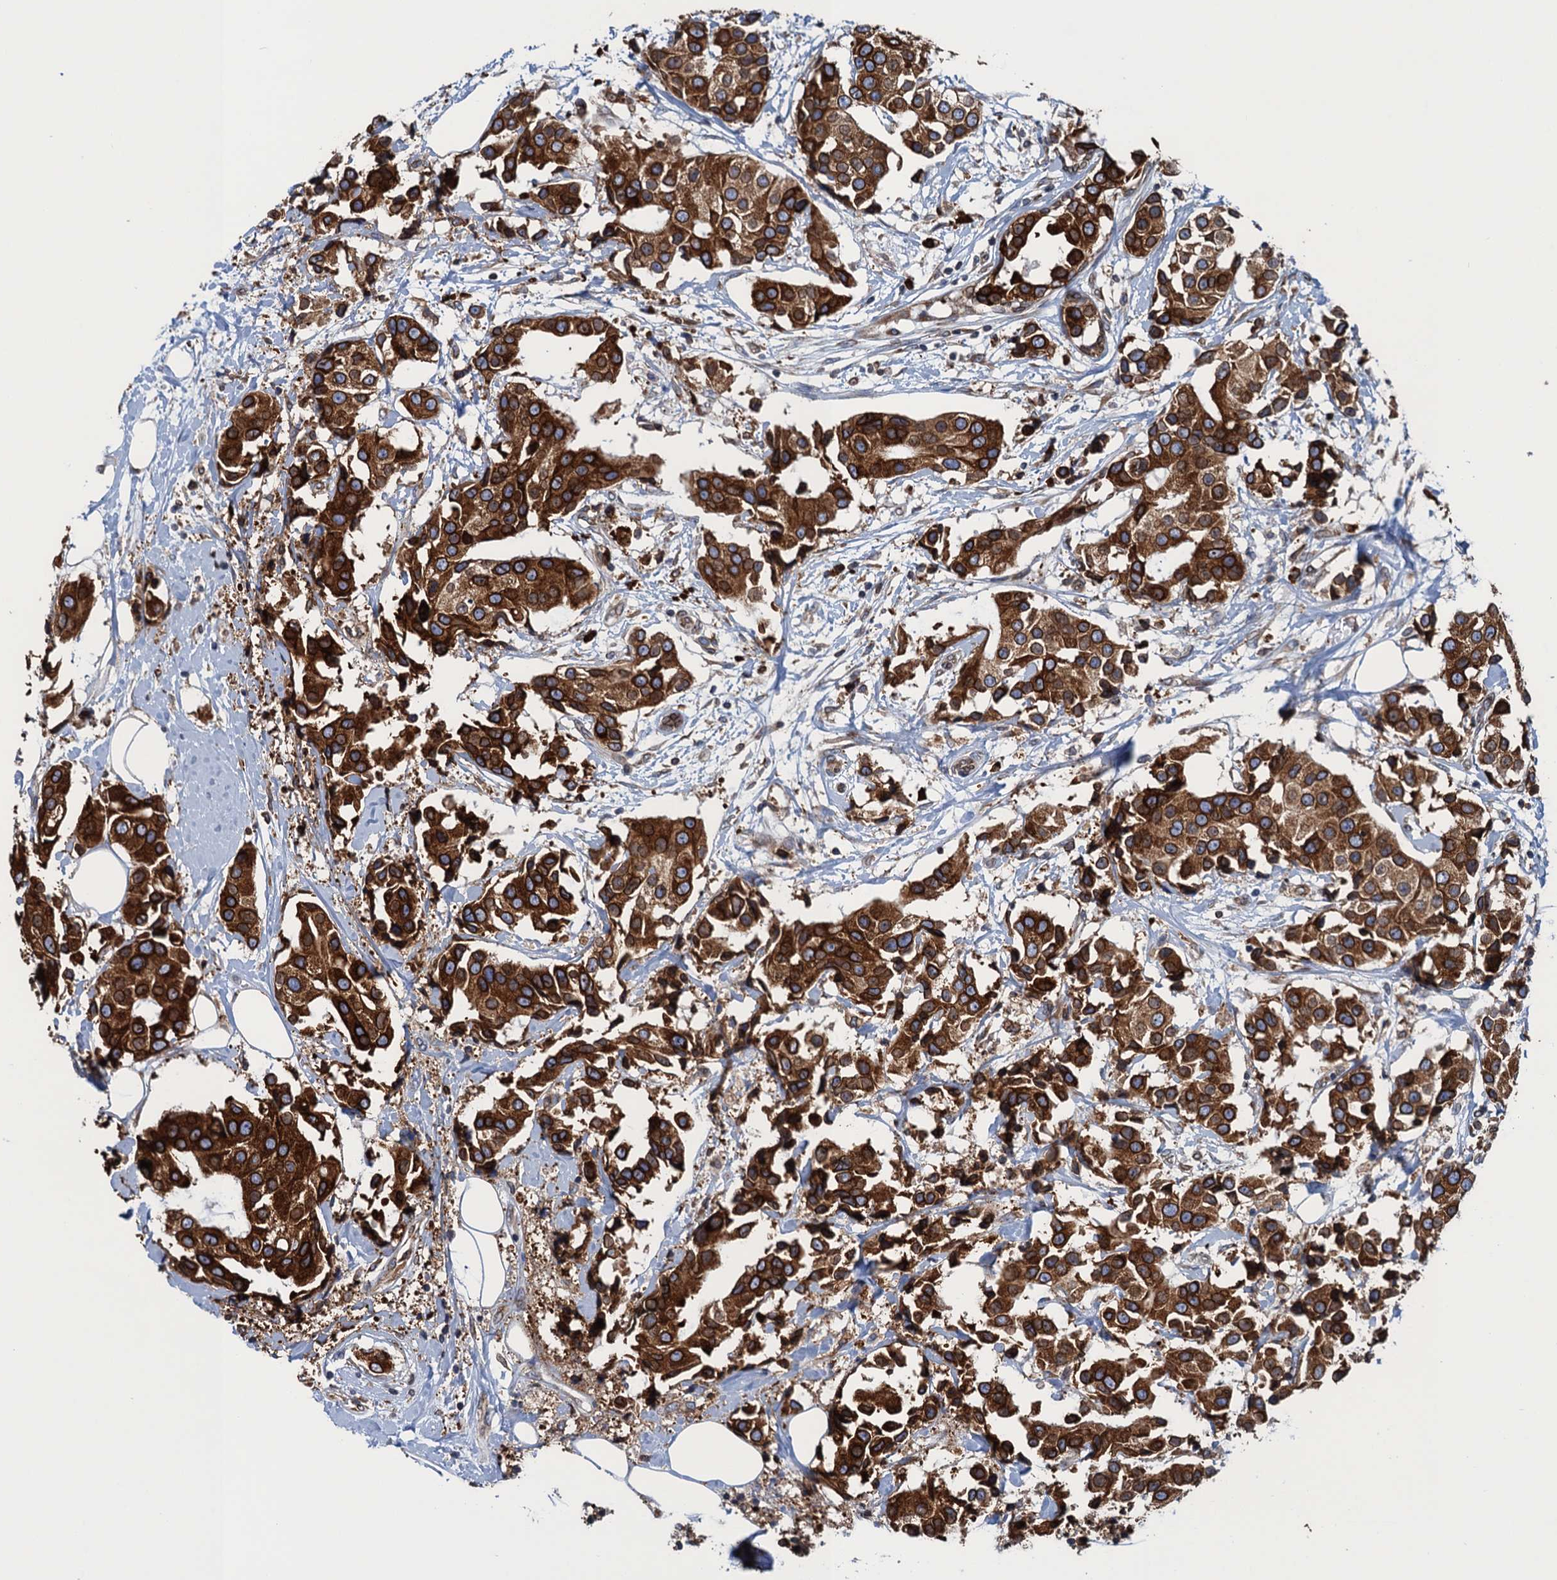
{"staining": {"intensity": "strong", "quantity": ">75%", "location": "cytoplasmic/membranous"}, "tissue": "breast cancer", "cell_type": "Tumor cells", "image_type": "cancer", "snomed": [{"axis": "morphology", "description": "Normal tissue, NOS"}, {"axis": "morphology", "description": "Duct carcinoma"}, {"axis": "topography", "description": "Breast"}], "caption": "There is high levels of strong cytoplasmic/membranous expression in tumor cells of breast cancer, as demonstrated by immunohistochemical staining (brown color).", "gene": "TMEM205", "patient": {"sex": "female", "age": 39}}